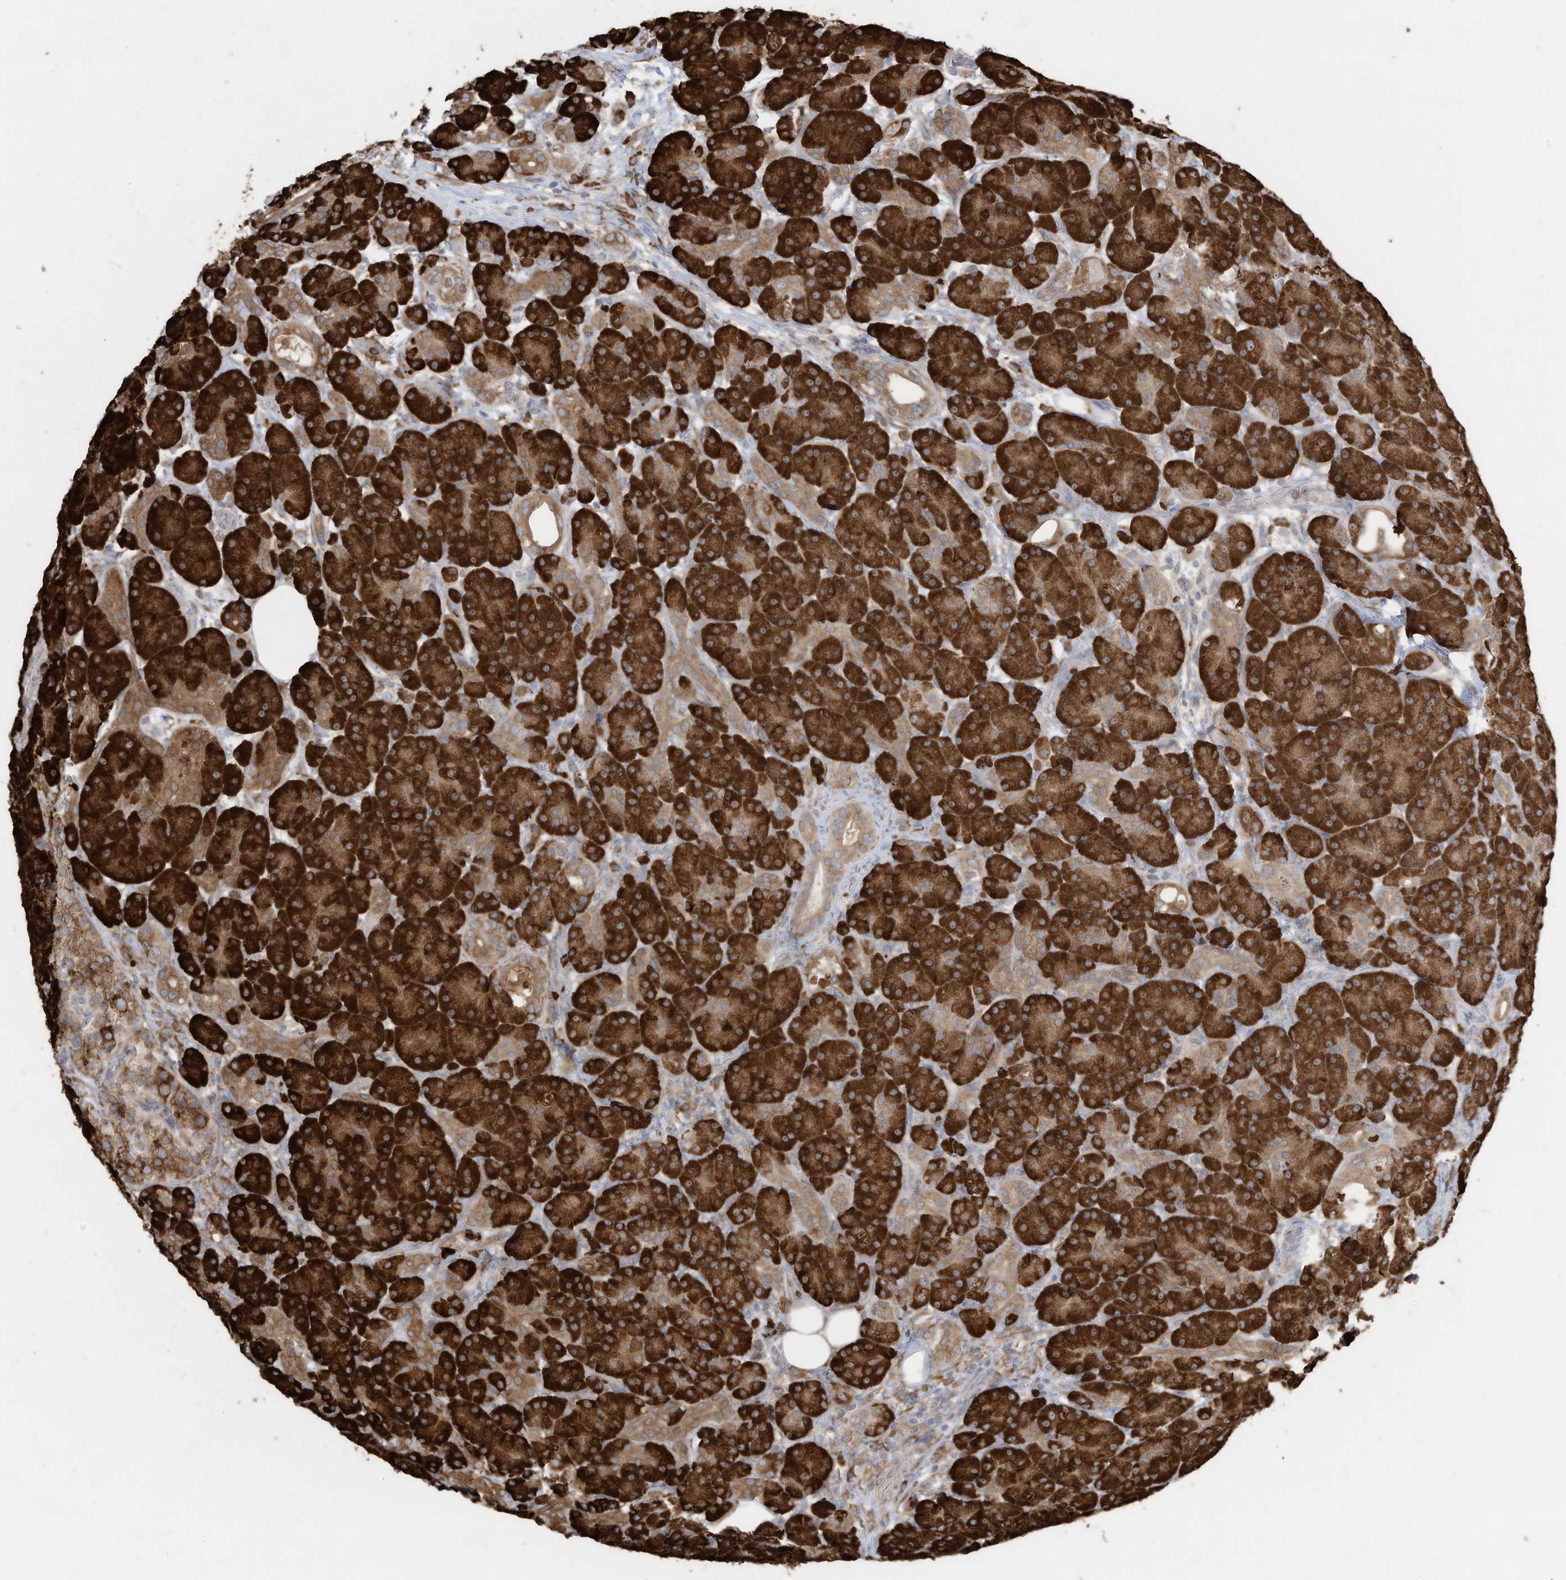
{"staining": {"intensity": "strong", "quantity": ">75%", "location": "cytoplasmic/membranous"}, "tissue": "pancreas", "cell_type": "Exocrine glandular cells", "image_type": "normal", "snomed": [{"axis": "morphology", "description": "Normal tissue, NOS"}, {"axis": "topography", "description": "Pancreas"}], "caption": "Pancreas stained for a protein displays strong cytoplasmic/membranous positivity in exocrine glandular cells. (IHC, brightfield microscopy, high magnification).", "gene": "ZNF354C", "patient": {"sex": "male", "age": 63}}